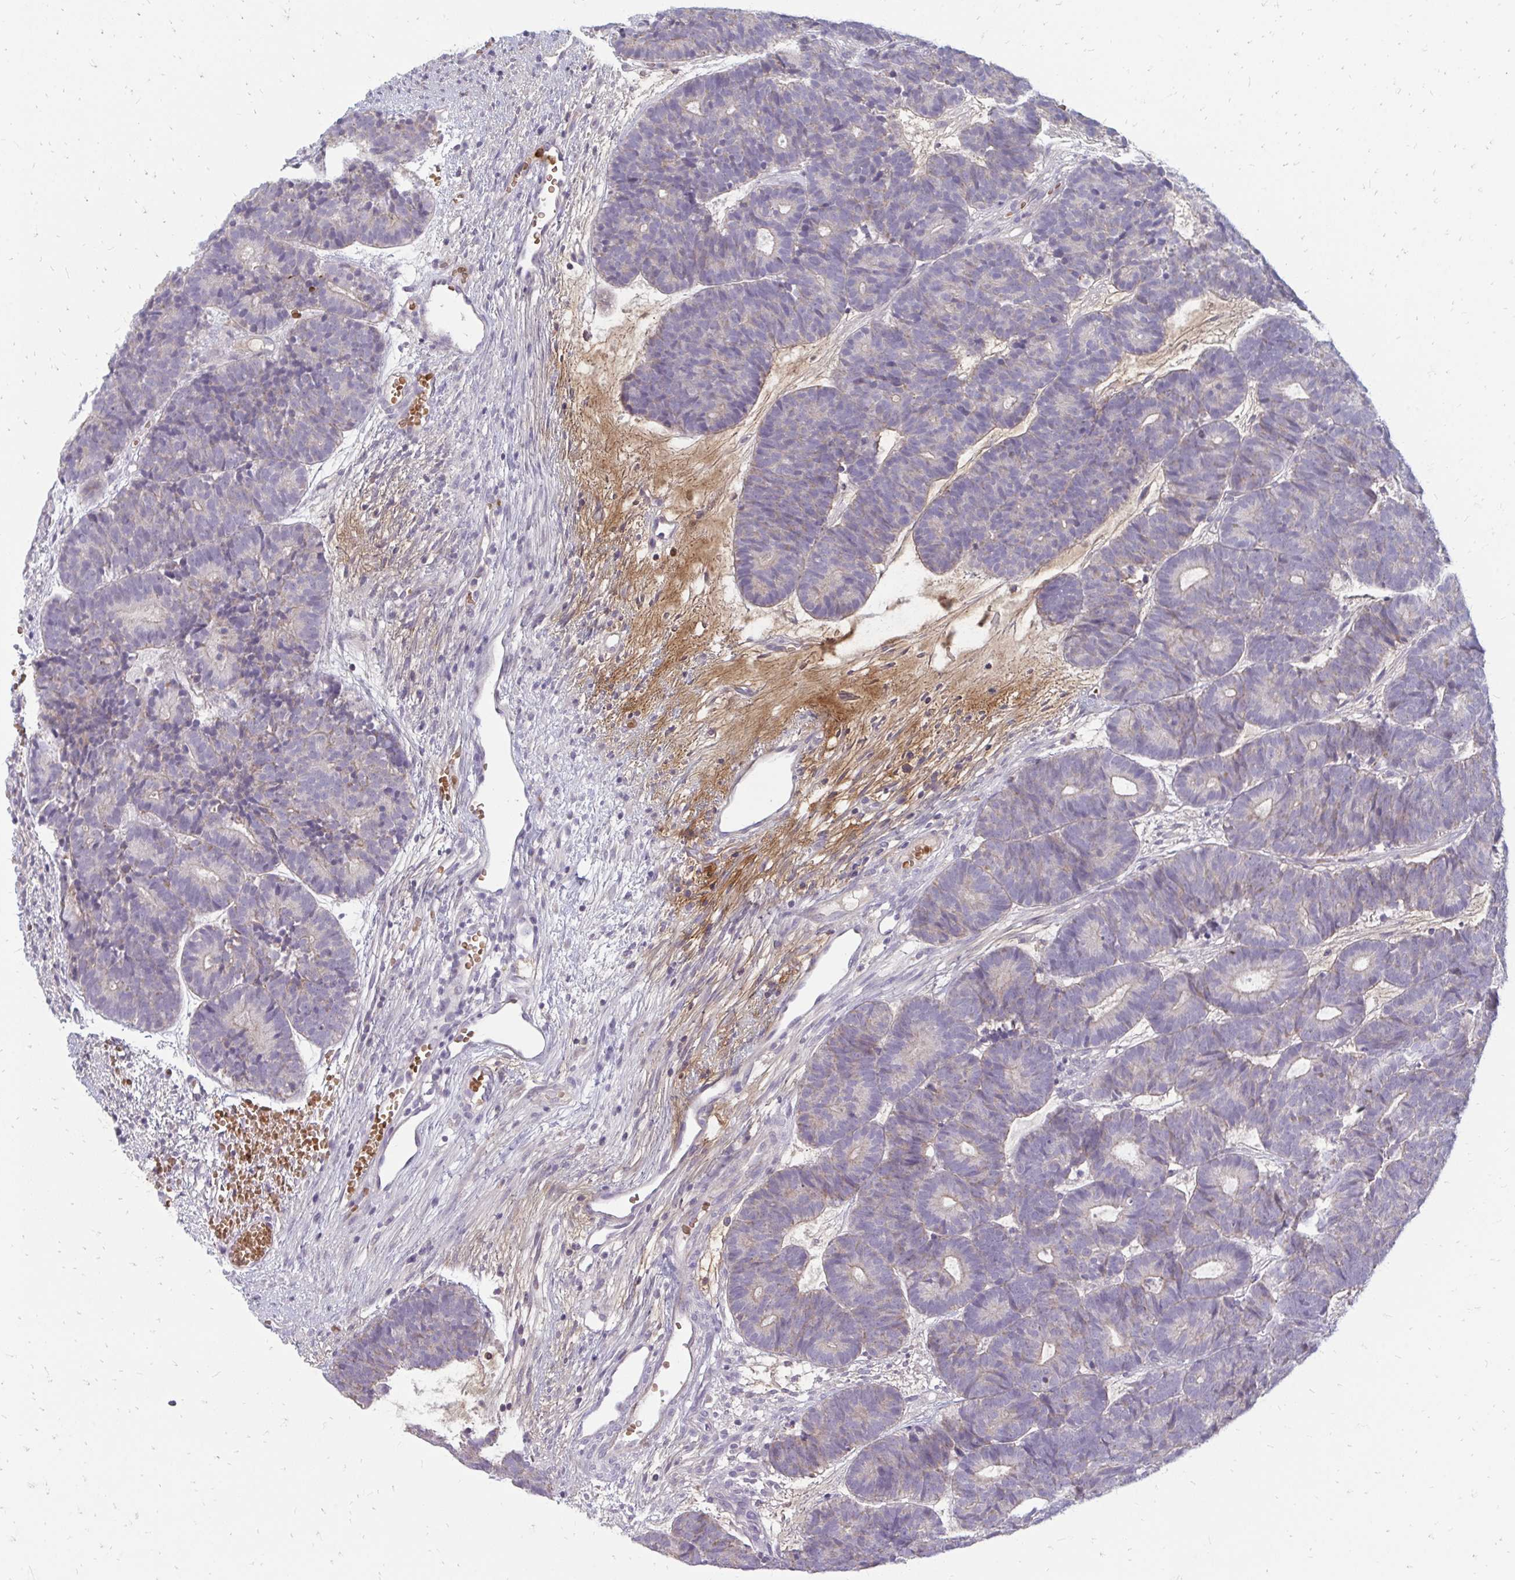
{"staining": {"intensity": "negative", "quantity": "none", "location": "none"}, "tissue": "head and neck cancer", "cell_type": "Tumor cells", "image_type": "cancer", "snomed": [{"axis": "morphology", "description": "Adenocarcinoma, NOS"}, {"axis": "topography", "description": "Head-Neck"}], "caption": "Tumor cells are negative for brown protein staining in head and neck adenocarcinoma.", "gene": "RAB33A", "patient": {"sex": "female", "age": 81}}